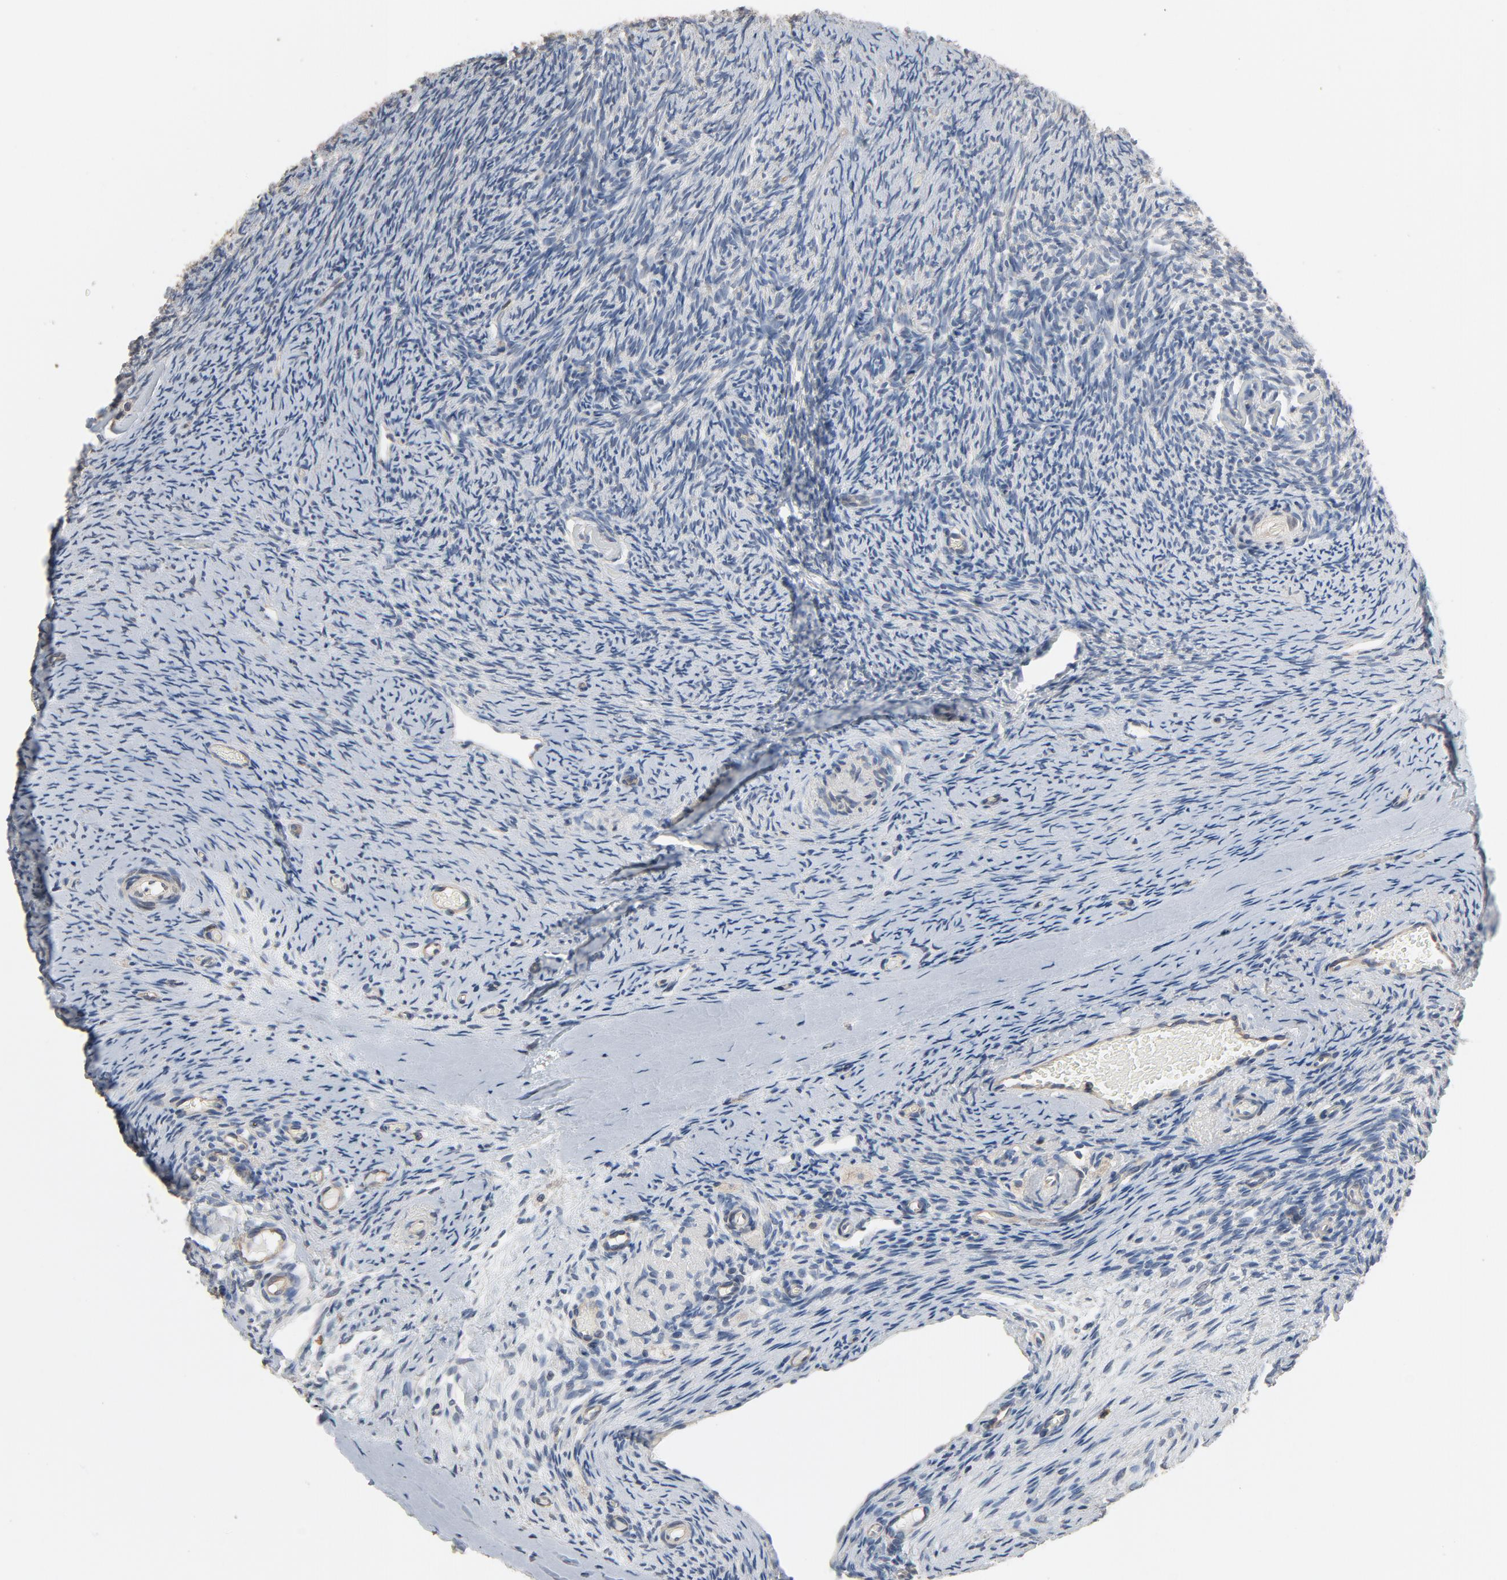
{"staining": {"intensity": "negative", "quantity": "none", "location": "none"}, "tissue": "ovary", "cell_type": "Ovarian stroma cells", "image_type": "normal", "snomed": [{"axis": "morphology", "description": "Normal tissue, NOS"}, {"axis": "topography", "description": "Ovary"}], "caption": "An immunohistochemistry histopathology image of unremarkable ovary is shown. There is no staining in ovarian stroma cells of ovary.", "gene": "SOX6", "patient": {"sex": "female", "age": 60}}